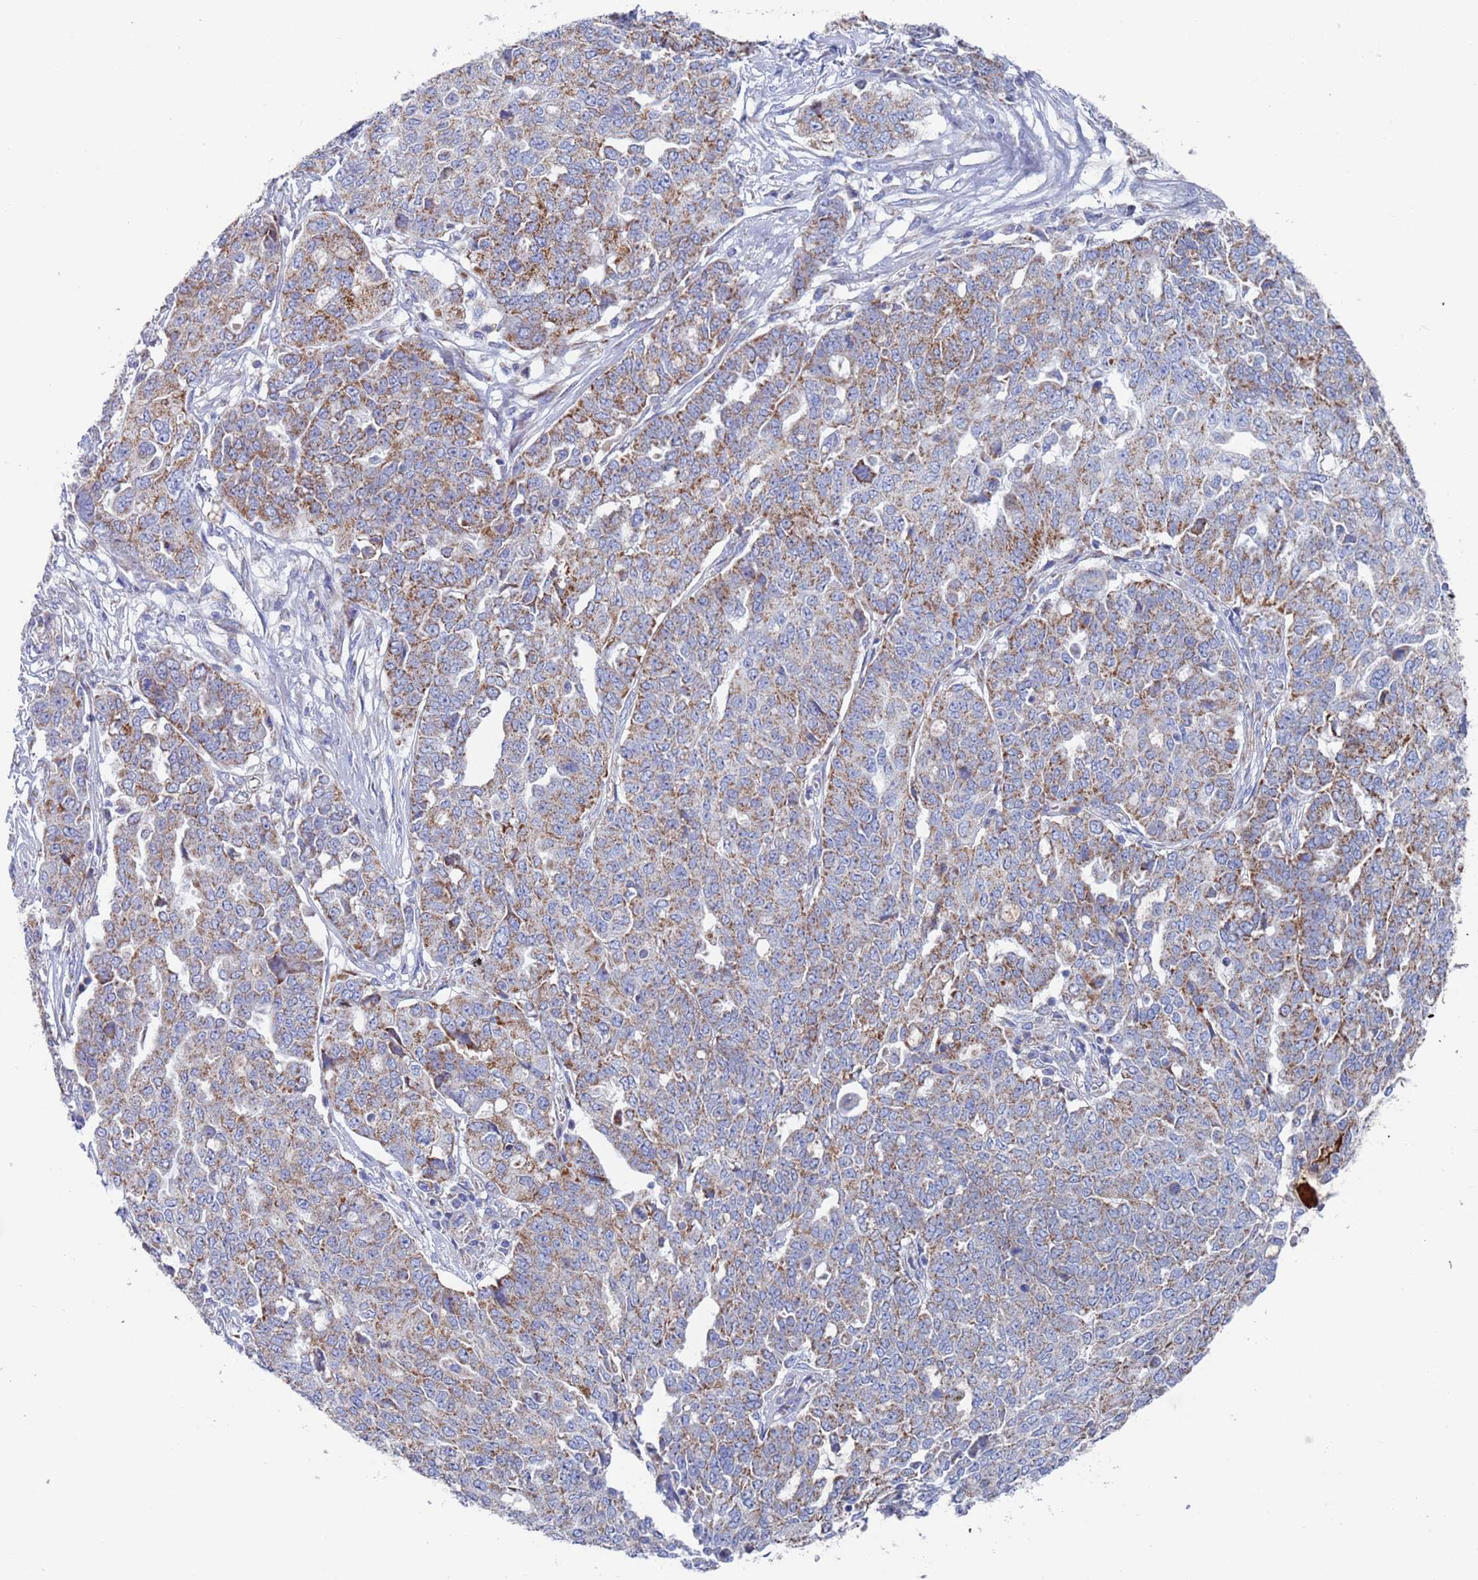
{"staining": {"intensity": "moderate", "quantity": ">75%", "location": "cytoplasmic/membranous"}, "tissue": "ovarian cancer", "cell_type": "Tumor cells", "image_type": "cancer", "snomed": [{"axis": "morphology", "description": "Cystadenocarcinoma, serous, NOS"}, {"axis": "topography", "description": "Soft tissue"}, {"axis": "topography", "description": "Ovary"}], "caption": "This photomicrograph displays IHC staining of human serous cystadenocarcinoma (ovarian), with medium moderate cytoplasmic/membranous staining in about >75% of tumor cells.", "gene": "MRPL22", "patient": {"sex": "female", "age": 57}}